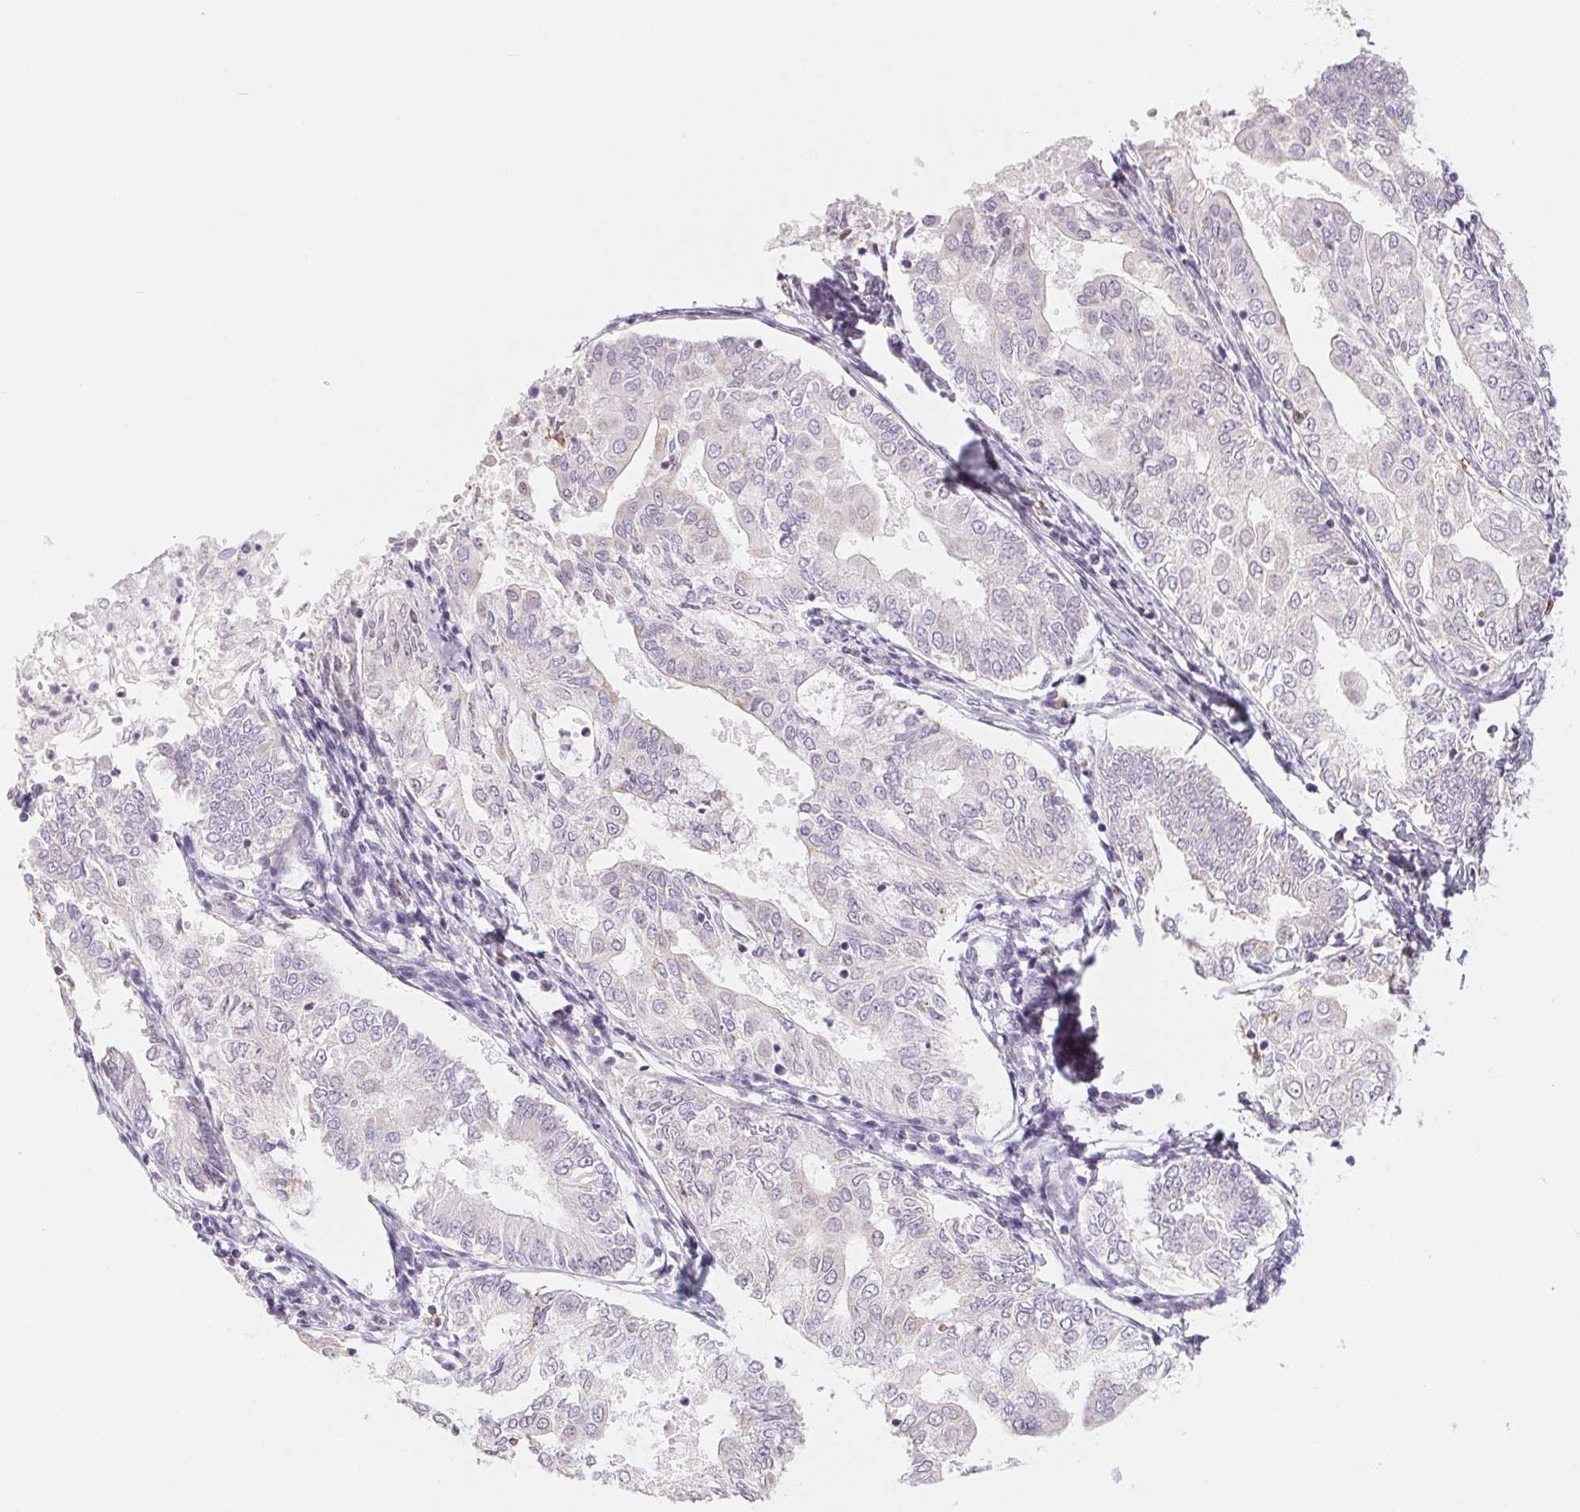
{"staining": {"intensity": "negative", "quantity": "none", "location": "none"}, "tissue": "endometrial cancer", "cell_type": "Tumor cells", "image_type": "cancer", "snomed": [{"axis": "morphology", "description": "Adenocarcinoma, NOS"}, {"axis": "topography", "description": "Endometrium"}], "caption": "High power microscopy histopathology image of an immunohistochemistry micrograph of endometrial cancer (adenocarcinoma), revealing no significant positivity in tumor cells. (DAB (3,3'-diaminobenzidine) IHC, high magnification).", "gene": "PRPH", "patient": {"sex": "female", "age": 68}}